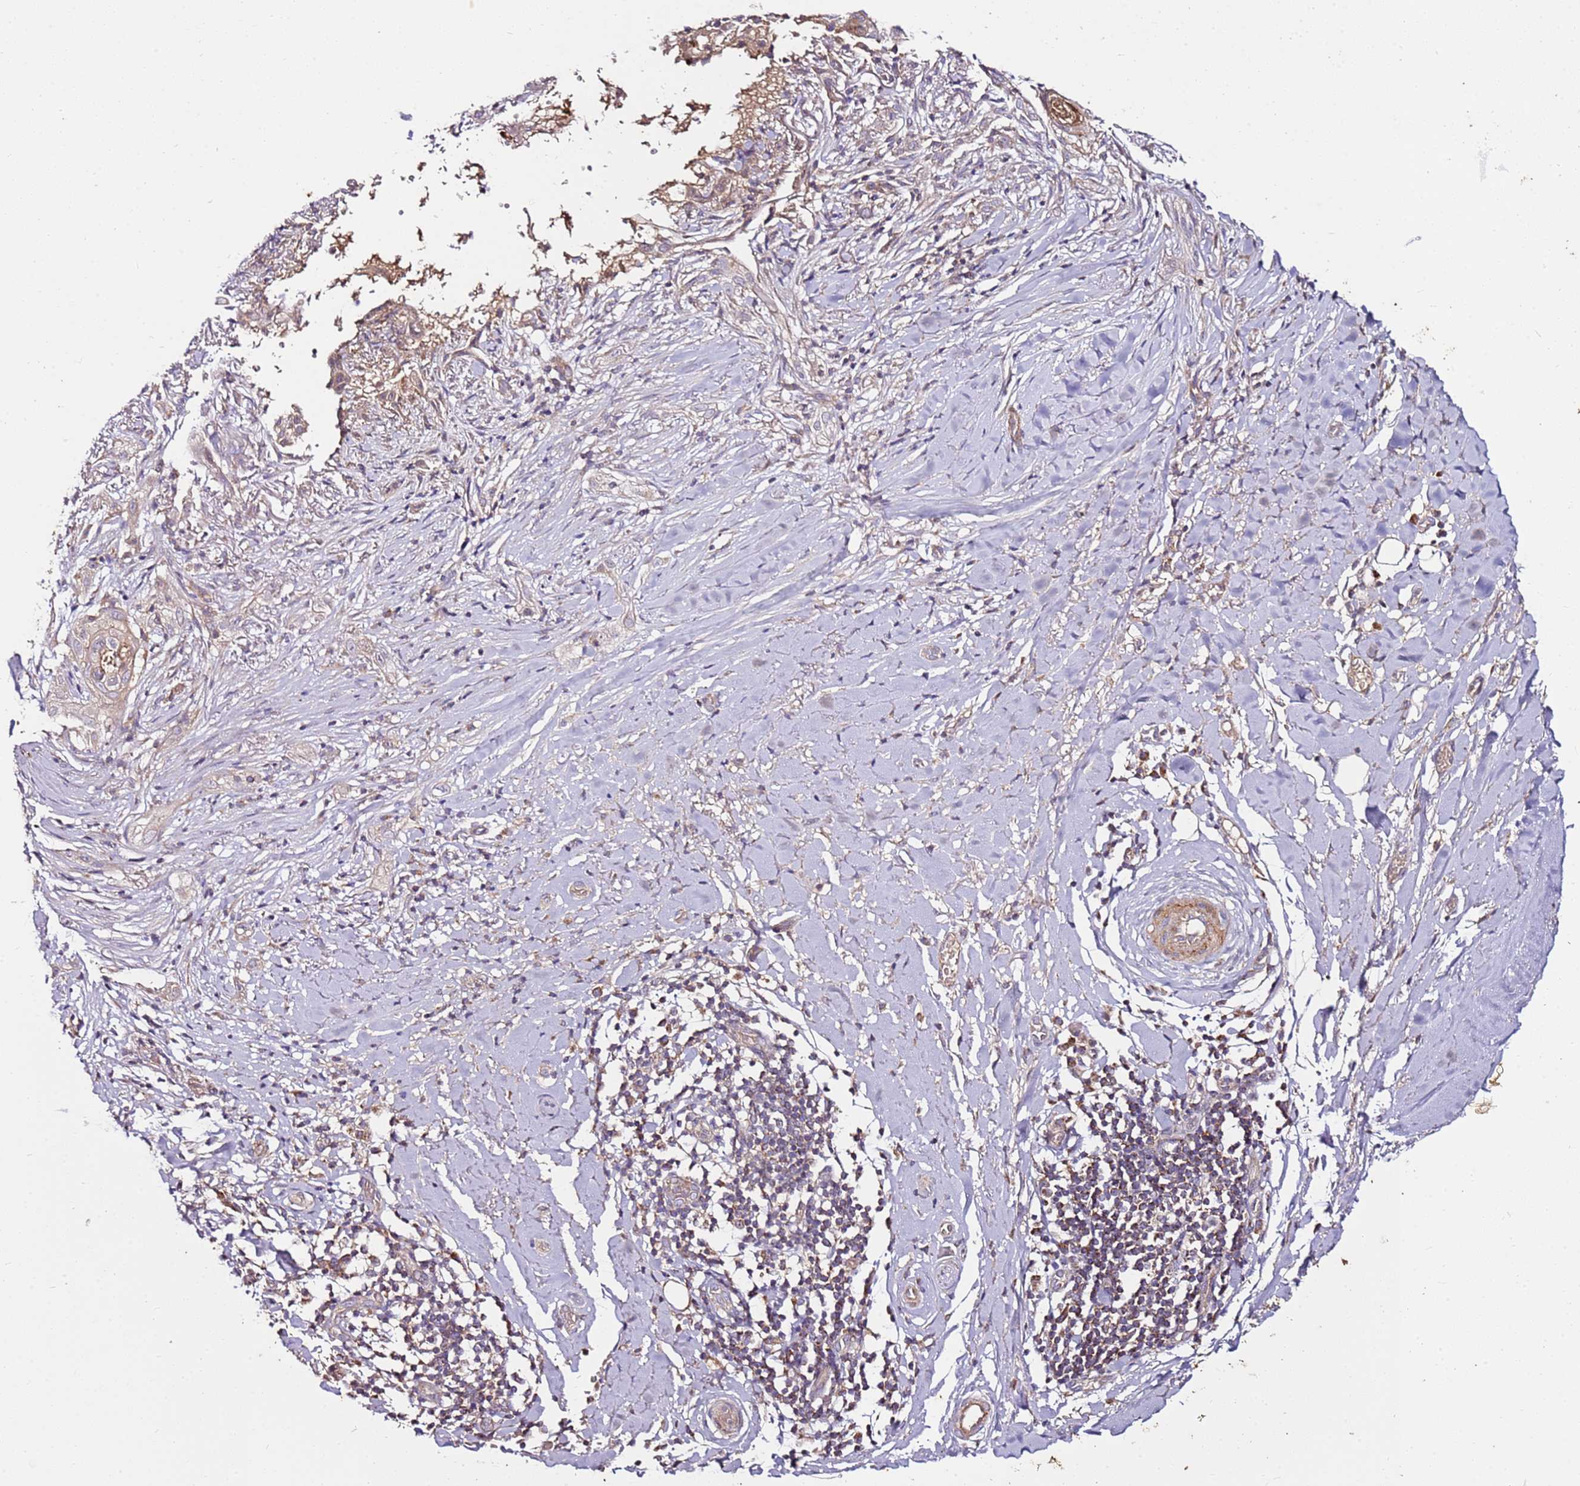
{"staining": {"intensity": "weak", "quantity": "<25%", "location": "cytoplasmic/membranous"}, "tissue": "adipose tissue", "cell_type": "Adipocytes", "image_type": "normal", "snomed": [{"axis": "morphology", "description": "Normal tissue, NOS"}, {"axis": "morphology", "description": "Basal cell carcinoma"}, {"axis": "topography", "description": "Skin"}], "caption": "The histopathology image reveals no significant positivity in adipocytes of adipose tissue. (DAB immunohistochemistry visualized using brightfield microscopy, high magnification).", "gene": "KRTAP21", "patient": {"sex": "female", "age": 89}}